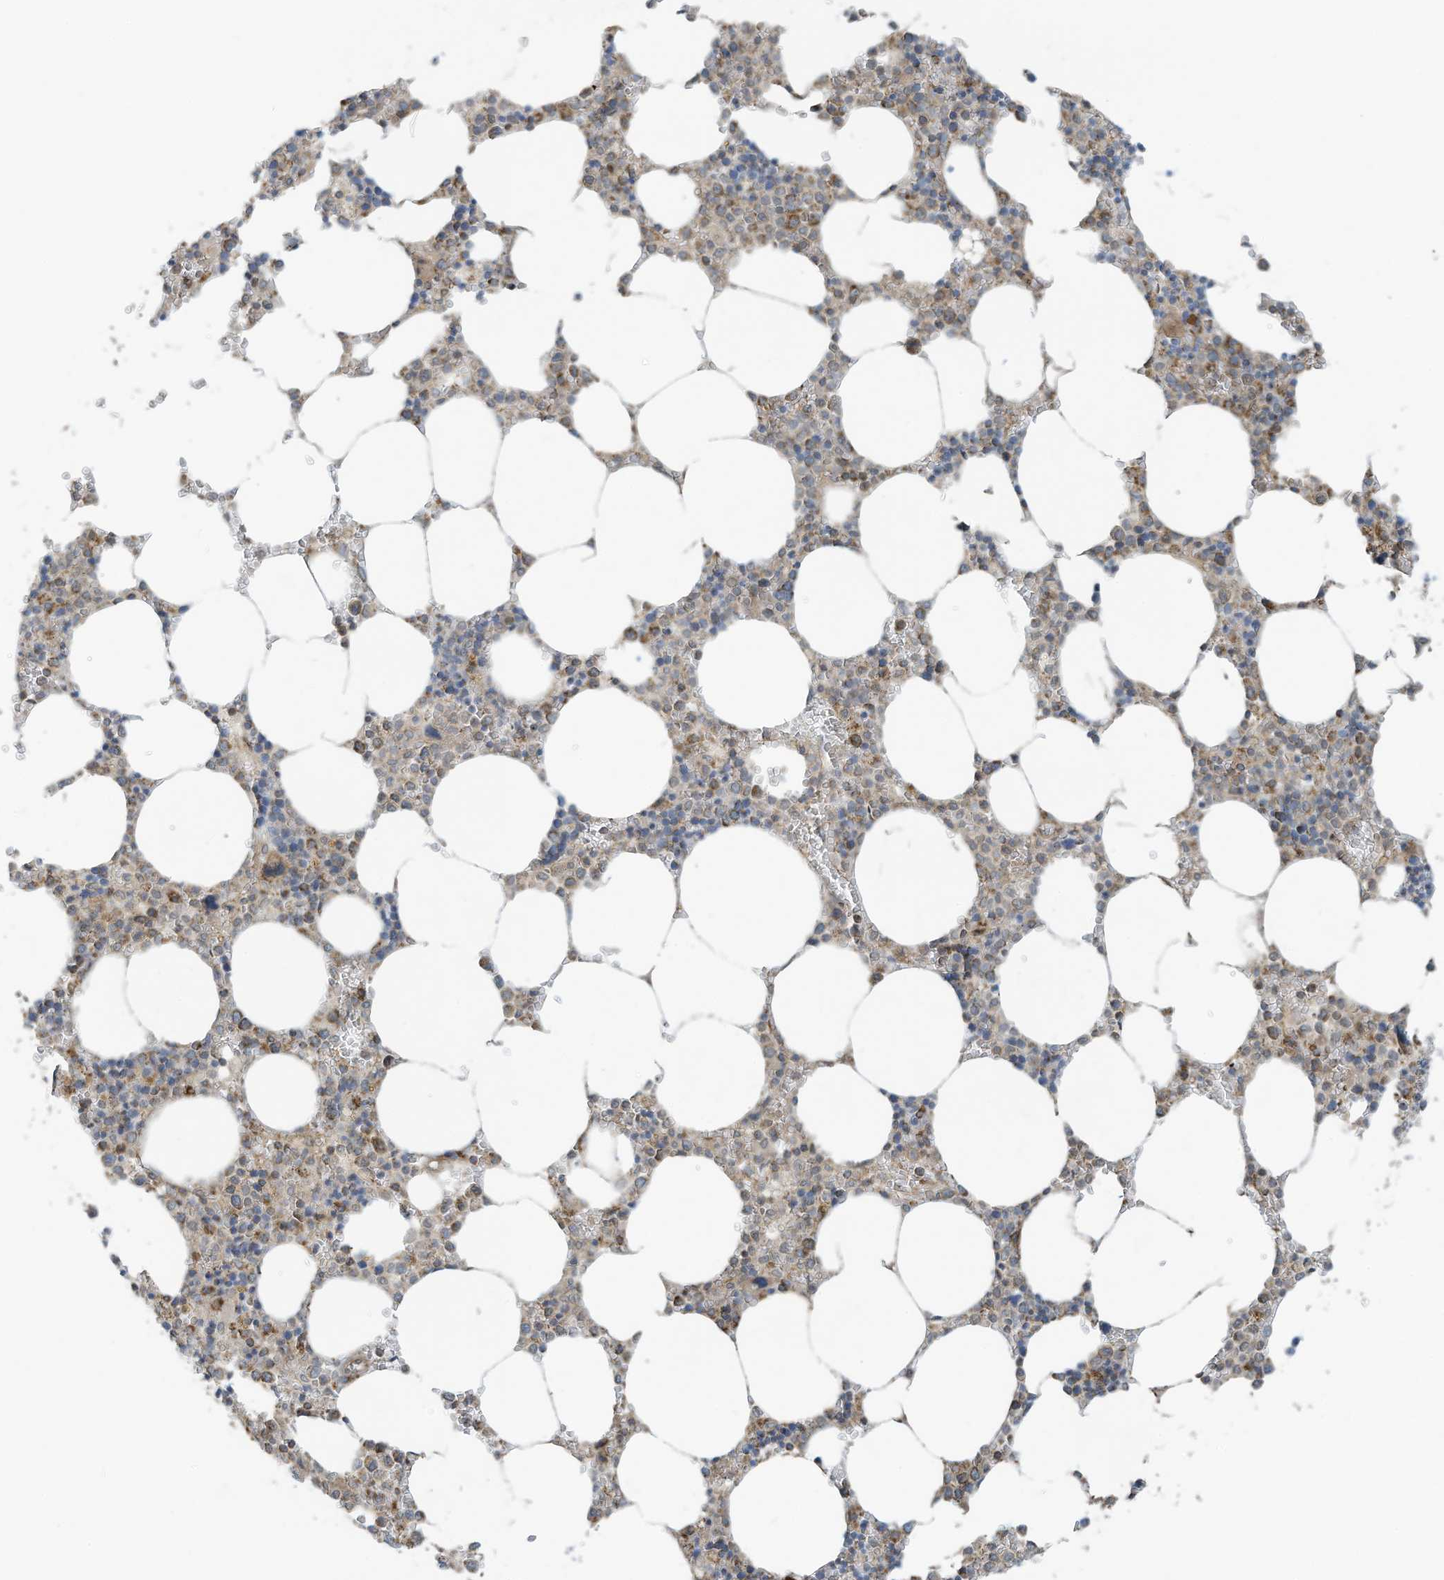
{"staining": {"intensity": "moderate", "quantity": "<25%", "location": "cytoplasmic/membranous"}, "tissue": "bone marrow", "cell_type": "Hematopoietic cells", "image_type": "normal", "snomed": [{"axis": "morphology", "description": "Normal tissue, NOS"}, {"axis": "topography", "description": "Bone marrow"}], "caption": "Moderate cytoplasmic/membranous positivity for a protein is seen in approximately <25% of hematopoietic cells of normal bone marrow using IHC.", "gene": "METTL6", "patient": {"sex": "male", "age": 70}}